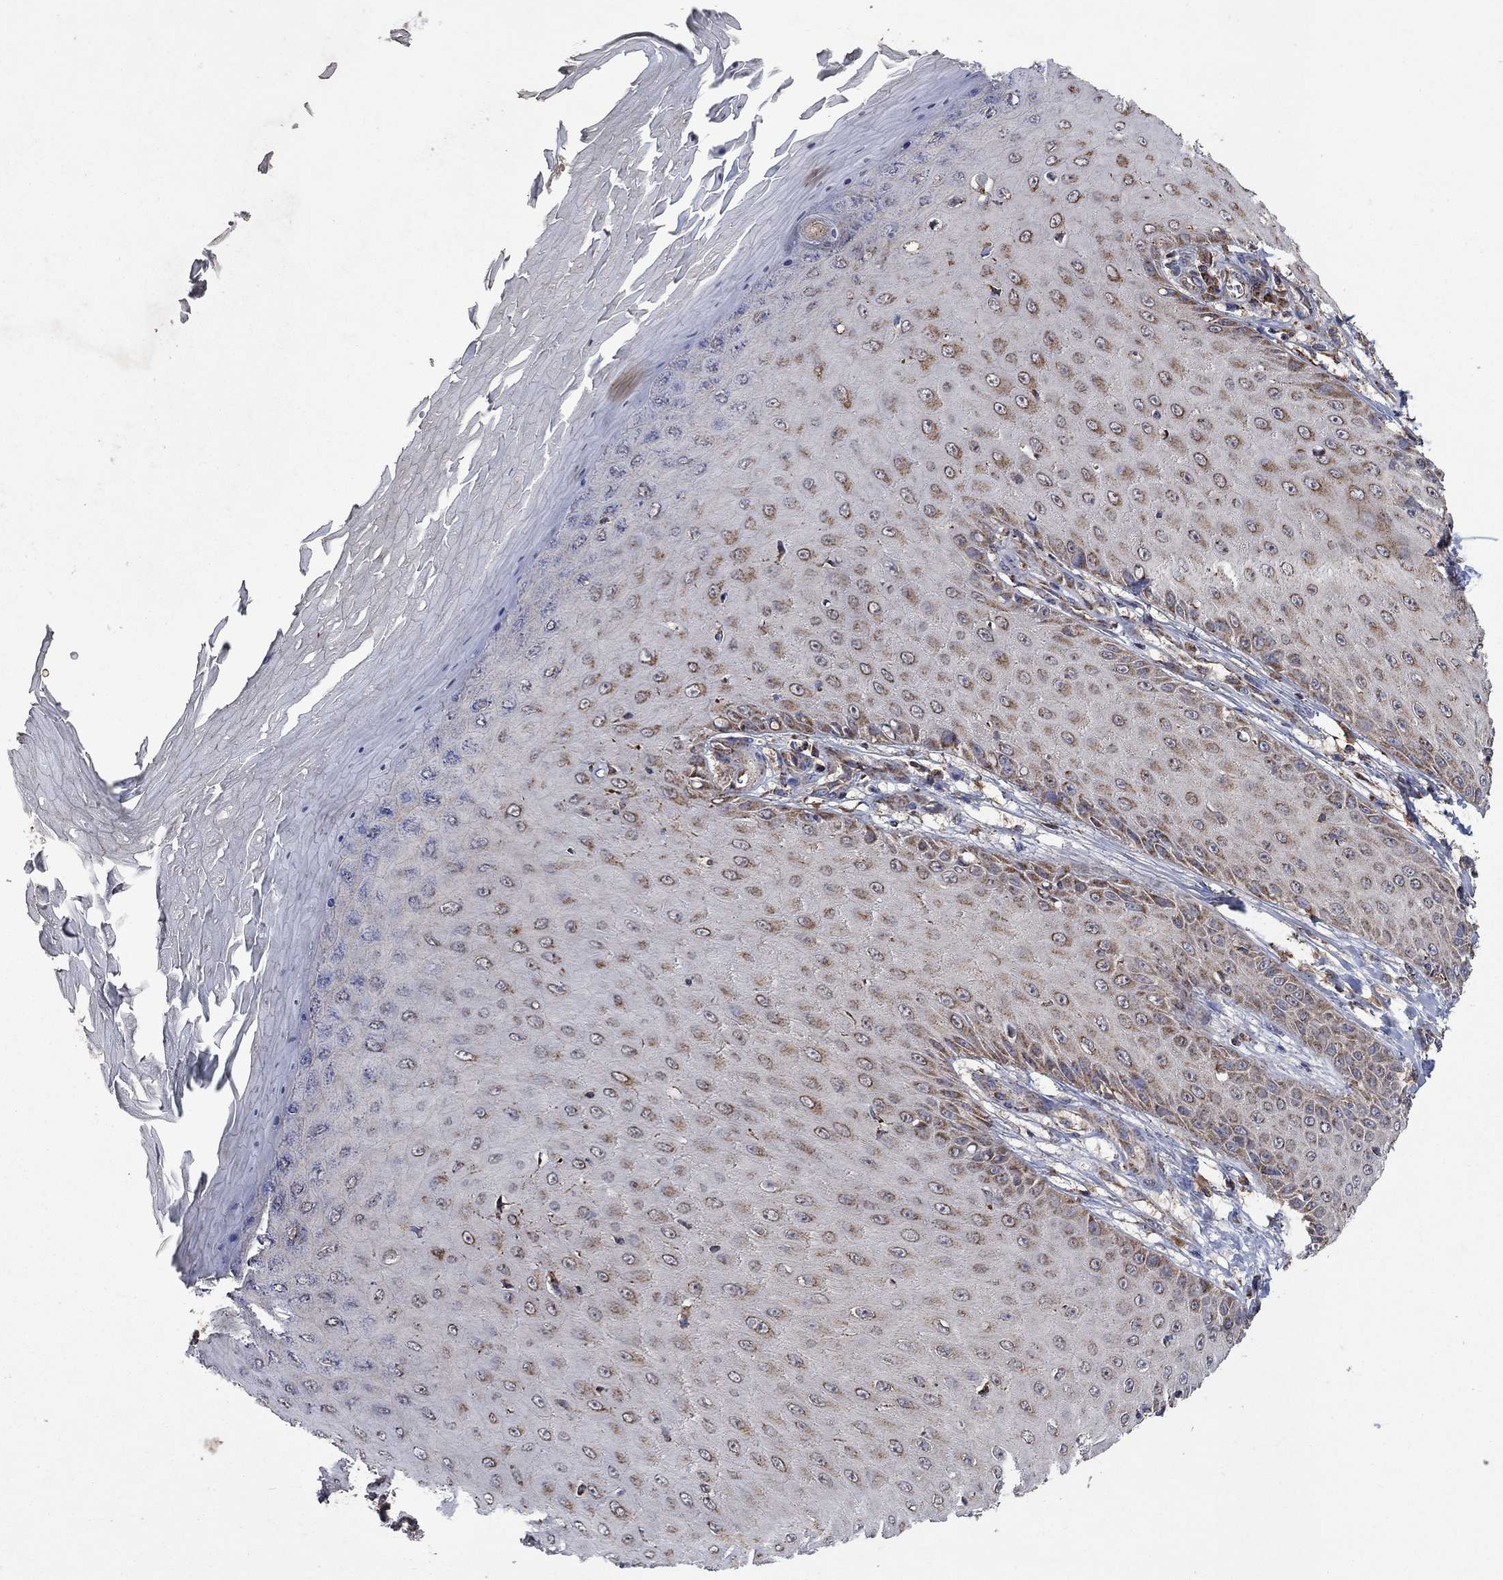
{"staining": {"intensity": "moderate", "quantity": "25%-75%", "location": "cytoplasmic/membranous"}, "tissue": "skin cancer", "cell_type": "Tumor cells", "image_type": "cancer", "snomed": [{"axis": "morphology", "description": "Inflammation, NOS"}, {"axis": "morphology", "description": "Squamous cell carcinoma, NOS"}, {"axis": "topography", "description": "Skin"}], "caption": "Tumor cells demonstrate moderate cytoplasmic/membranous positivity in about 25%-75% of cells in skin cancer (squamous cell carcinoma).", "gene": "DPH1", "patient": {"sex": "male", "age": 70}}